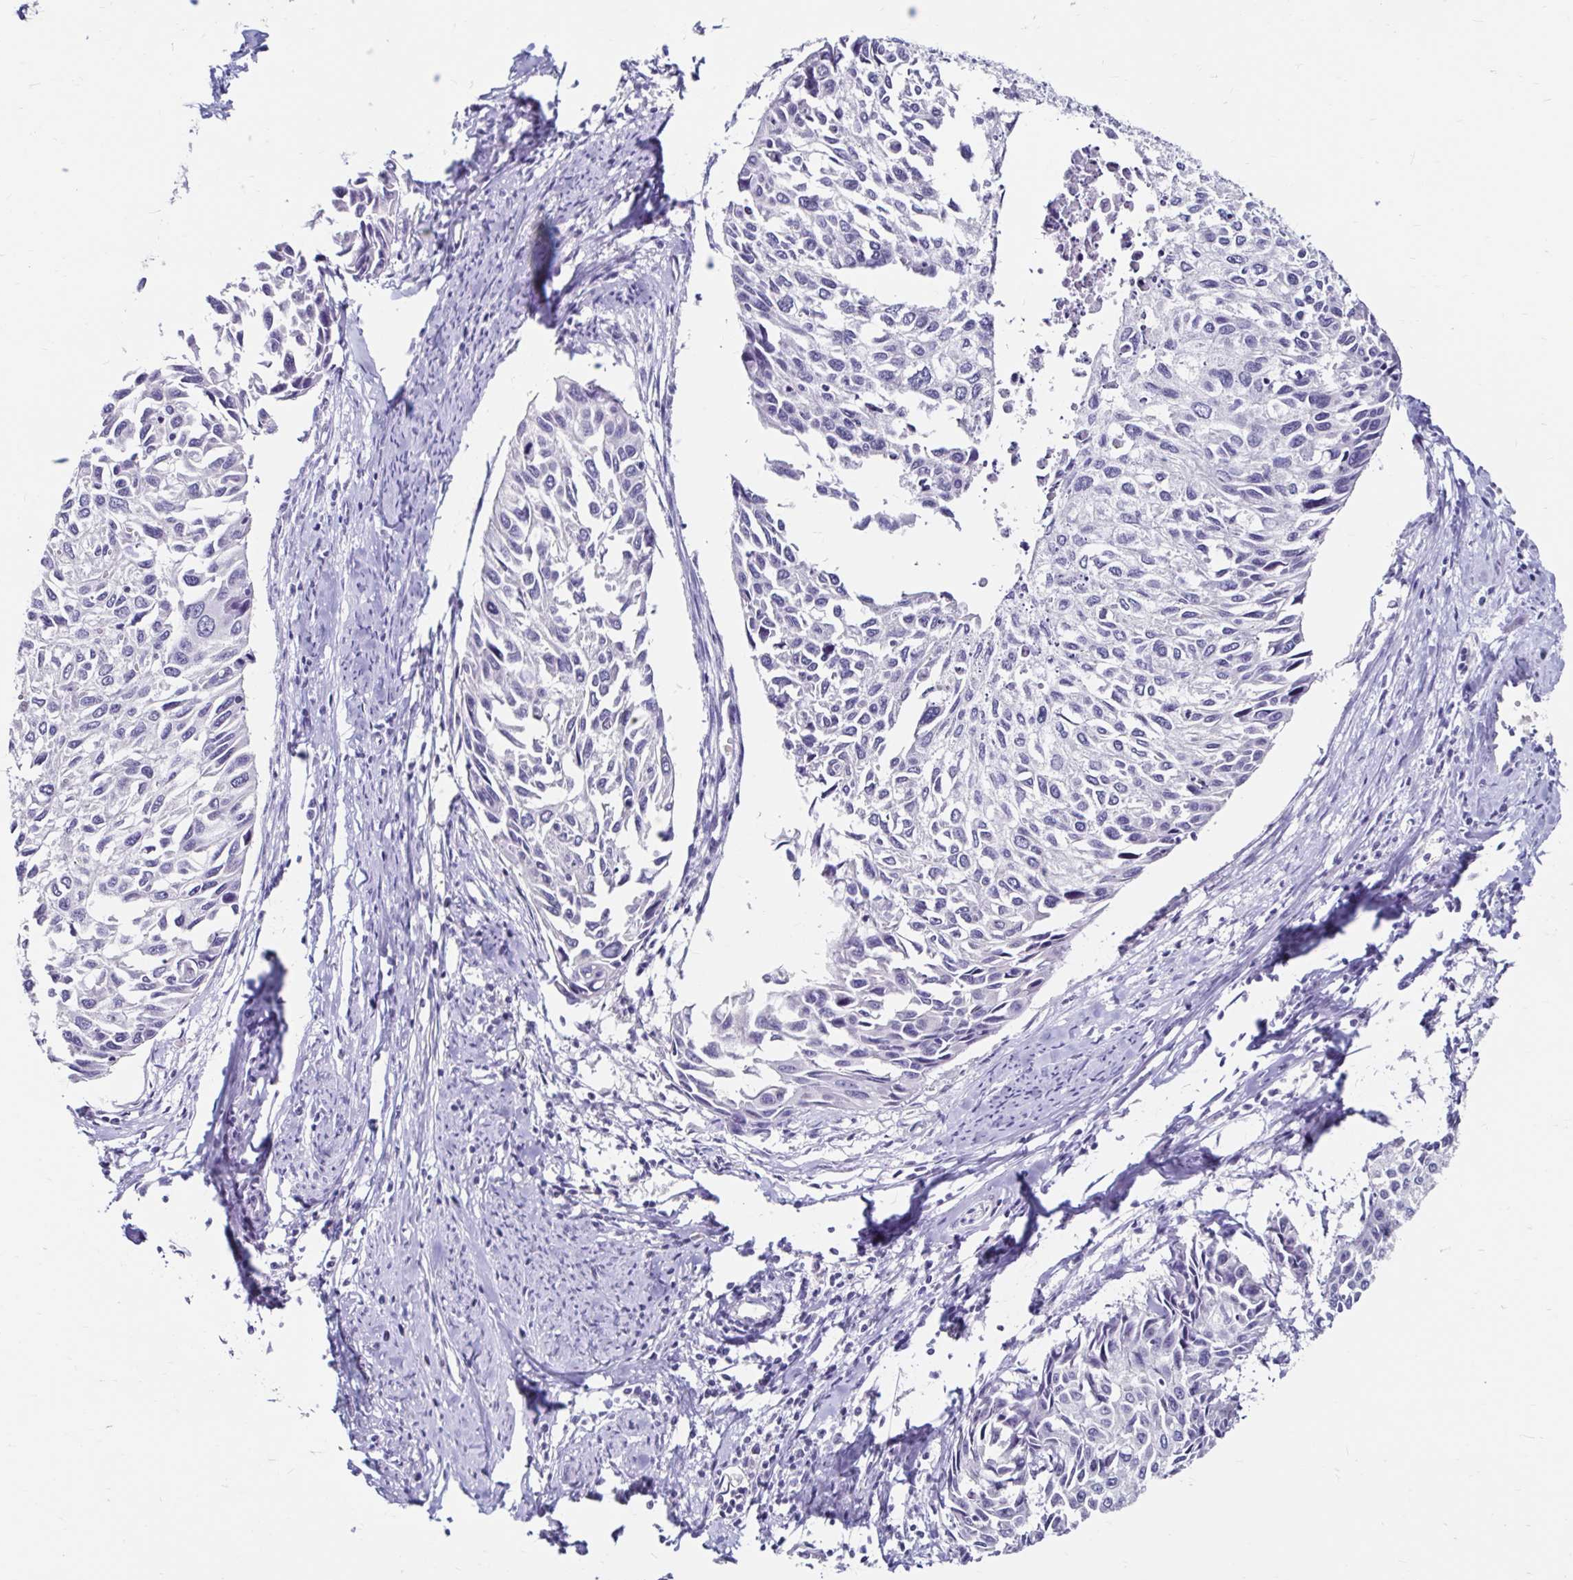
{"staining": {"intensity": "negative", "quantity": "none", "location": "none"}, "tissue": "cervical cancer", "cell_type": "Tumor cells", "image_type": "cancer", "snomed": [{"axis": "morphology", "description": "Squamous cell carcinoma, NOS"}, {"axis": "topography", "description": "Cervix"}], "caption": "An image of human cervical cancer (squamous cell carcinoma) is negative for staining in tumor cells. Nuclei are stained in blue.", "gene": "SCG3", "patient": {"sex": "female", "age": 50}}